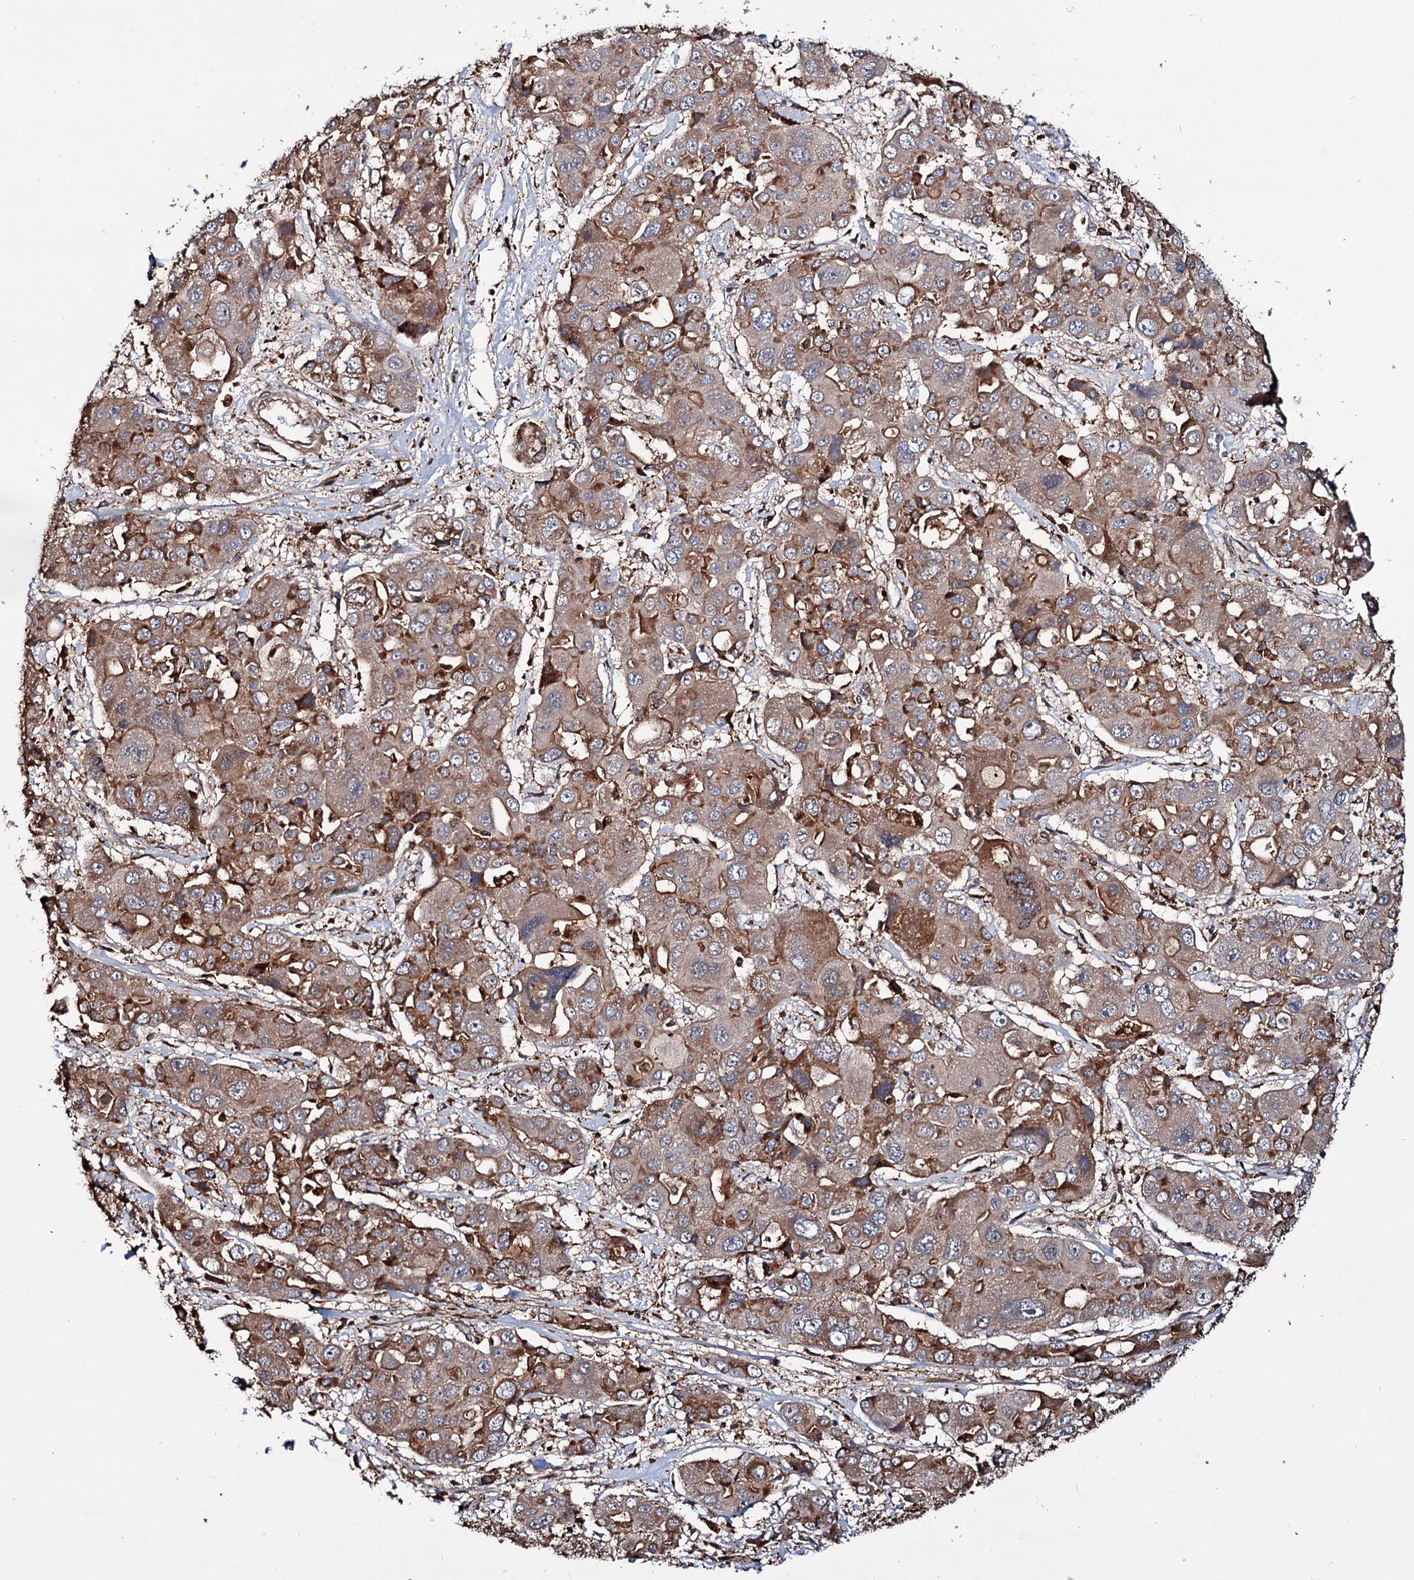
{"staining": {"intensity": "moderate", "quantity": ">75%", "location": "cytoplasmic/membranous"}, "tissue": "liver cancer", "cell_type": "Tumor cells", "image_type": "cancer", "snomed": [{"axis": "morphology", "description": "Cholangiocarcinoma"}, {"axis": "topography", "description": "Liver"}], "caption": "High-magnification brightfield microscopy of liver cholangiocarcinoma stained with DAB (brown) and counterstained with hematoxylin (blue). tumor cells exhibit moderate cytoplasmic/membranous expression is present in about>75% of cells.", "gene": "GRIP1", "patient": {"sex": "male", "age": 67}}